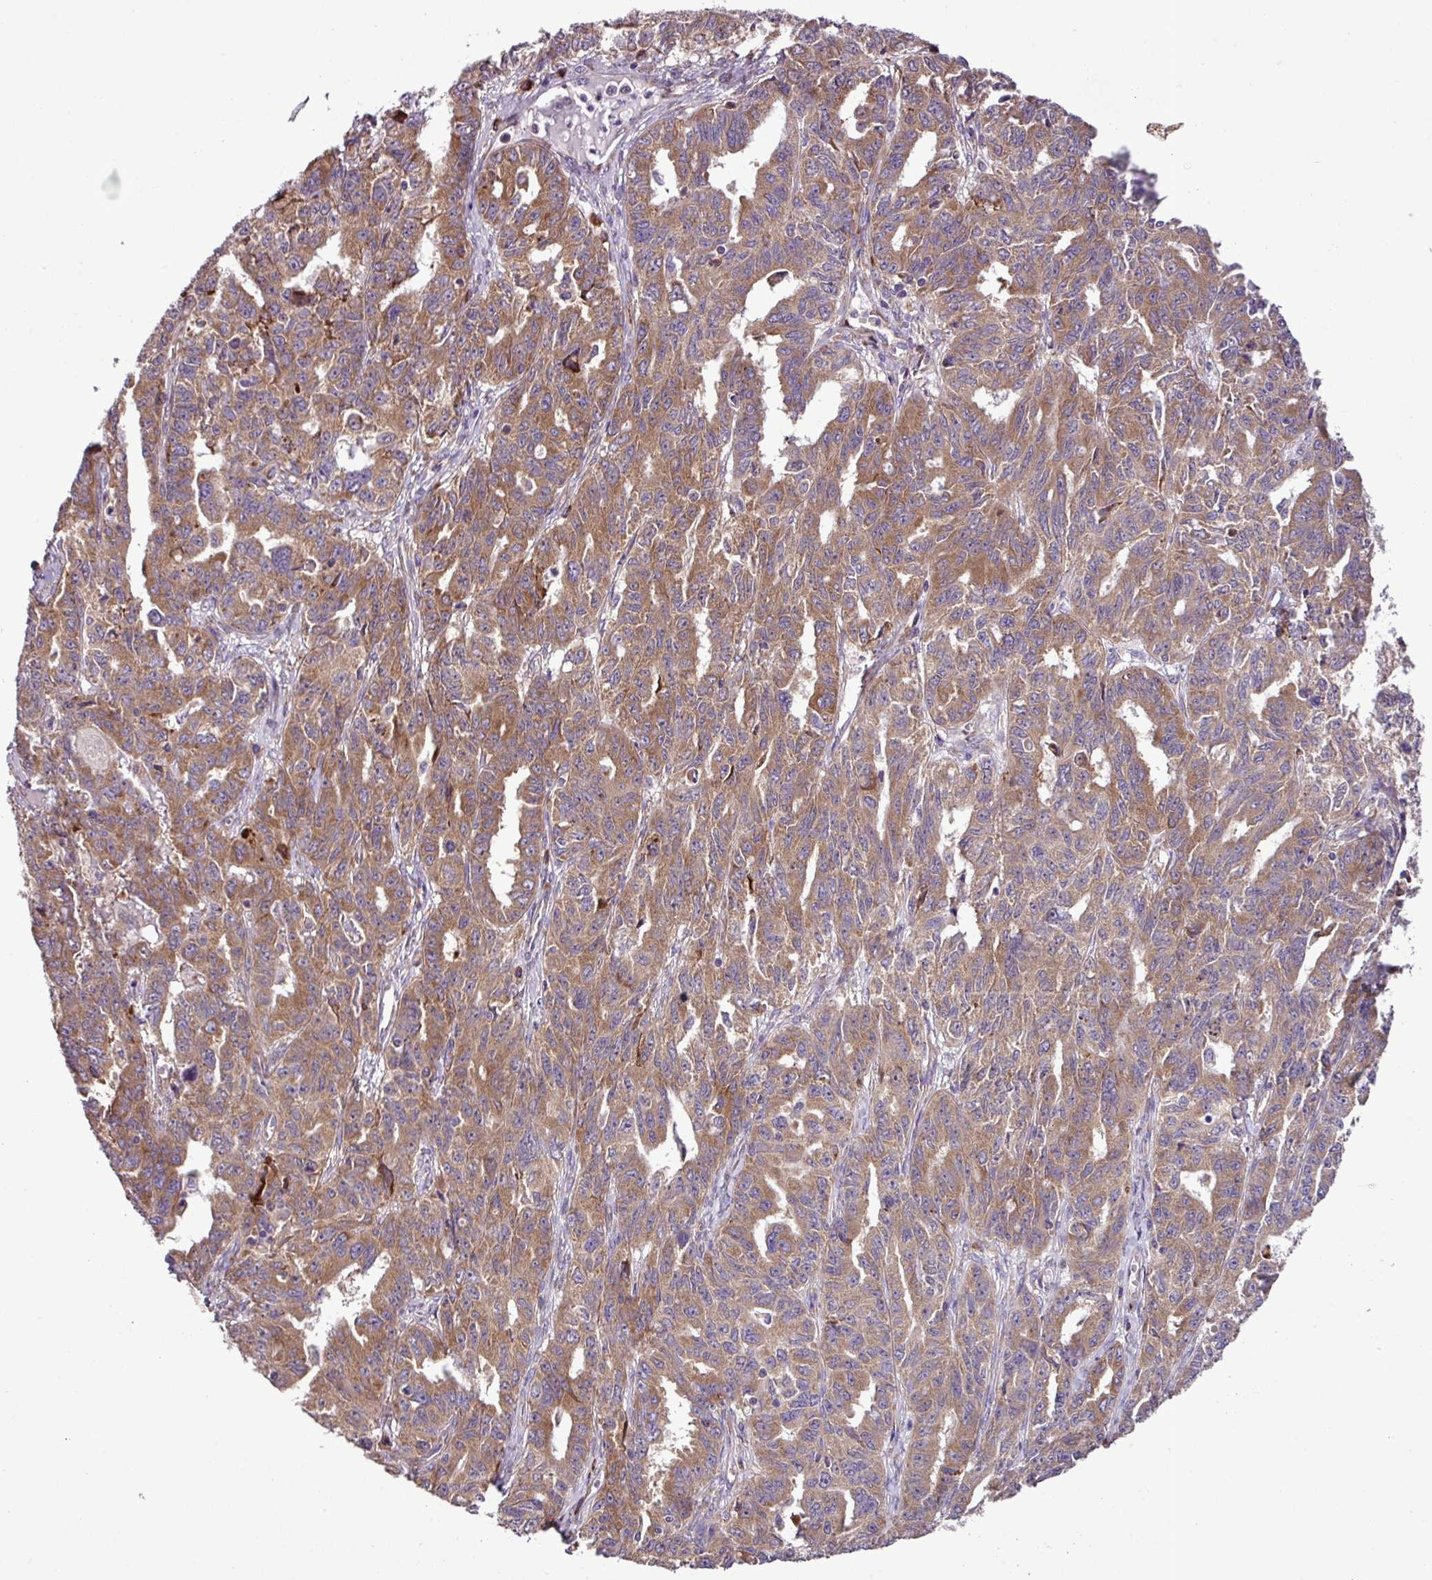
{"staining": {"intensity": "moderate", "quantity": ">75%", "location": "cytoplasmic/membranous"}, "tissue": "ovarian cancer", "cell_type": "Tumor cells", "image_type": "cancer", "snomed": [{"axis": "morphology", "description": "Adenocarcinoma, NOS"}, {"axis": "morphology", "description": "Carcinoma, endometroid"}, {"axis": "topography", "description": "Ovary"}], "caption": "Immunohistochemical staining of ovarian cancer (adenocarcinoma) displays medium levels of moderate cytoplasmic/membranous protein staining in about >75% of tumor cells.", "gene": "RPL13", "patient": {"sex": "female", "age": 72}}